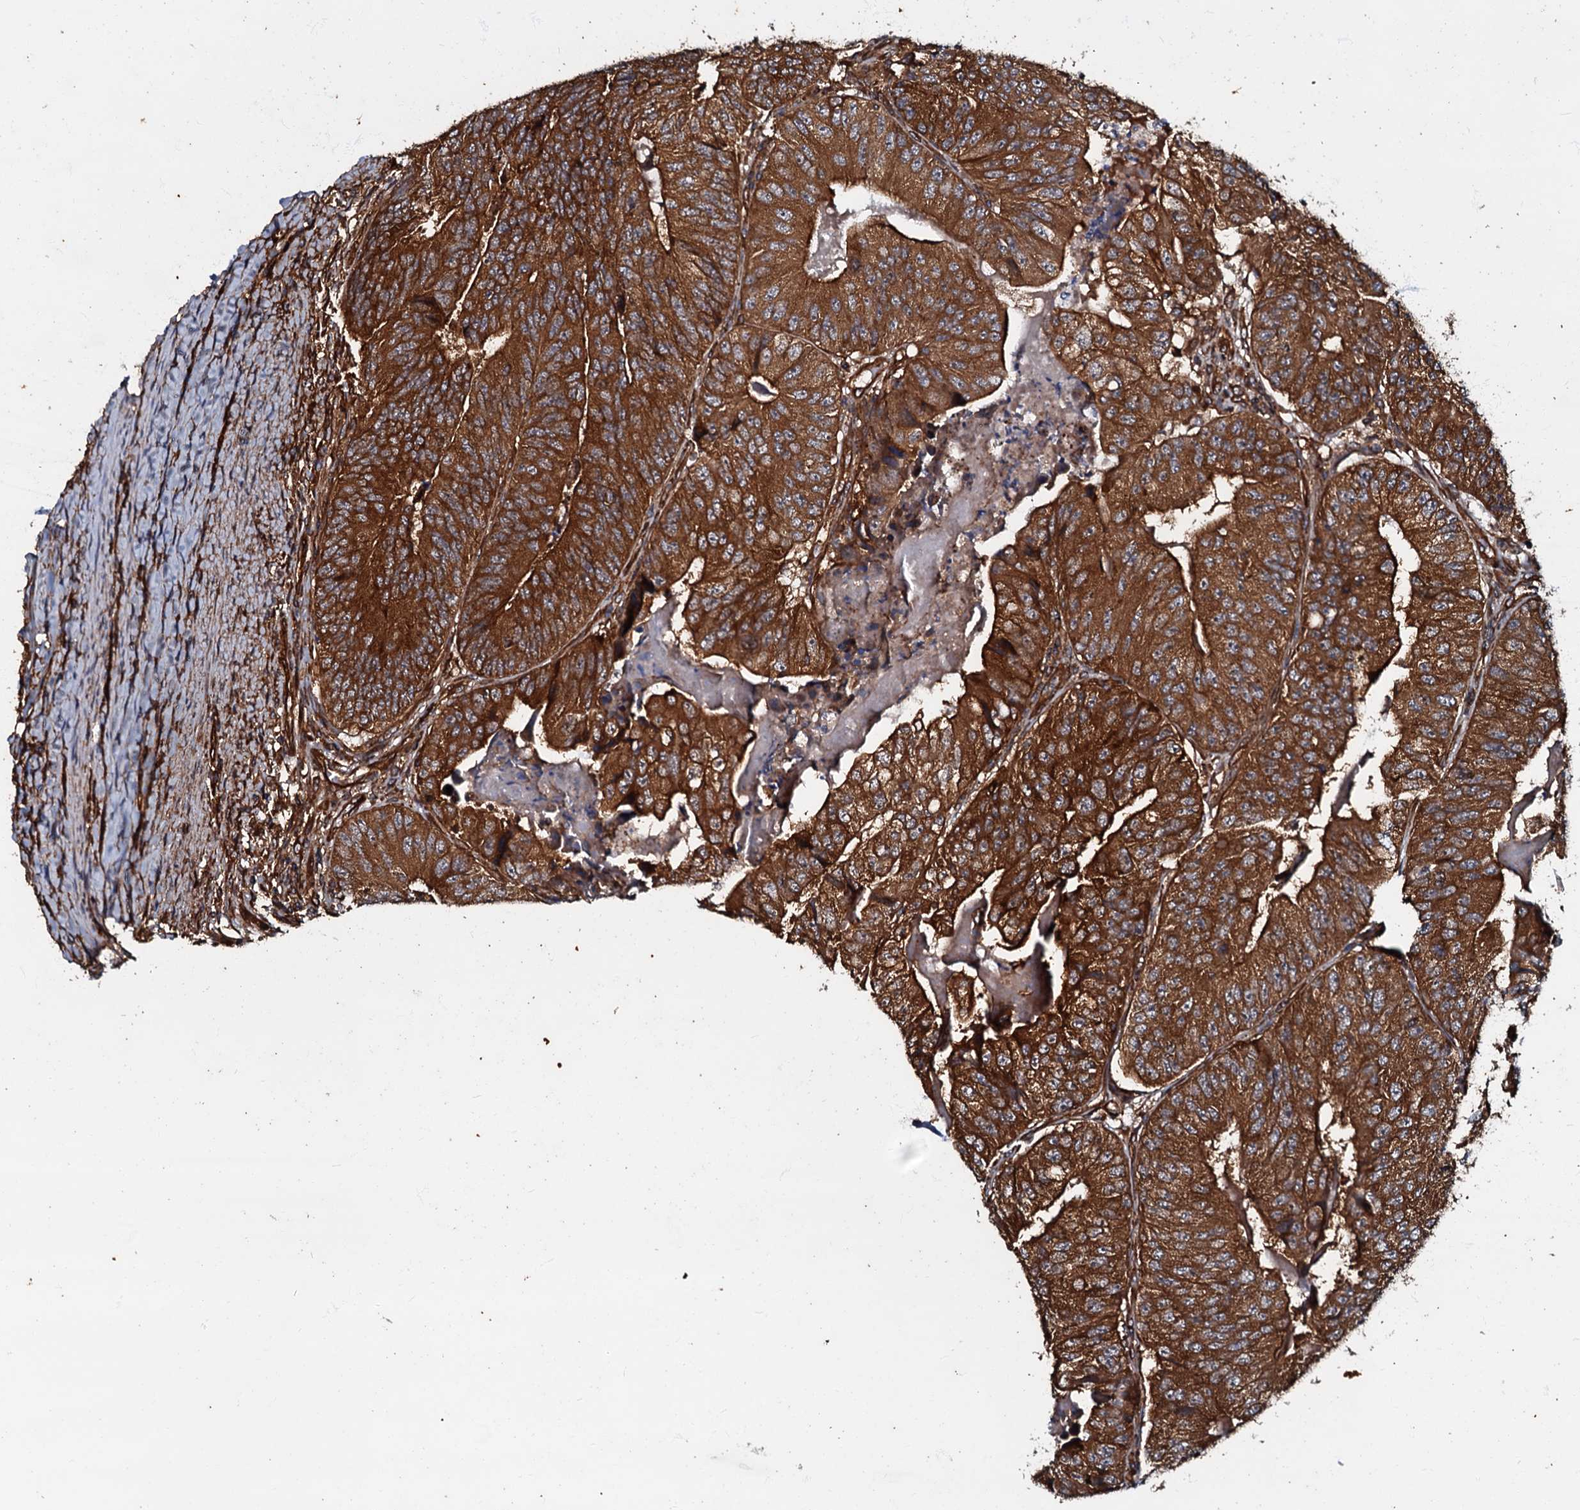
{"staining": {"intensity": "strong", "quantity": ">75%", "location": "cytoplasmic/membranous"}, "tissue": "colorectal cancer", "cell_type": "Tumor cells", "image_type": "cancer", "snomed": [{"axis": "morphology", "description": "Adenocarcinoma, NOS"}, {"axis": "topography", "description": "Colon"}], "caption": "Protein expression analysis of human colorectal cancer reveals strong cytoplasmic/membranous positivity in approximately >75% of tumor cells.", "gene": "BLOC1S6", "patient": {"sex": "female", "age": 67}}